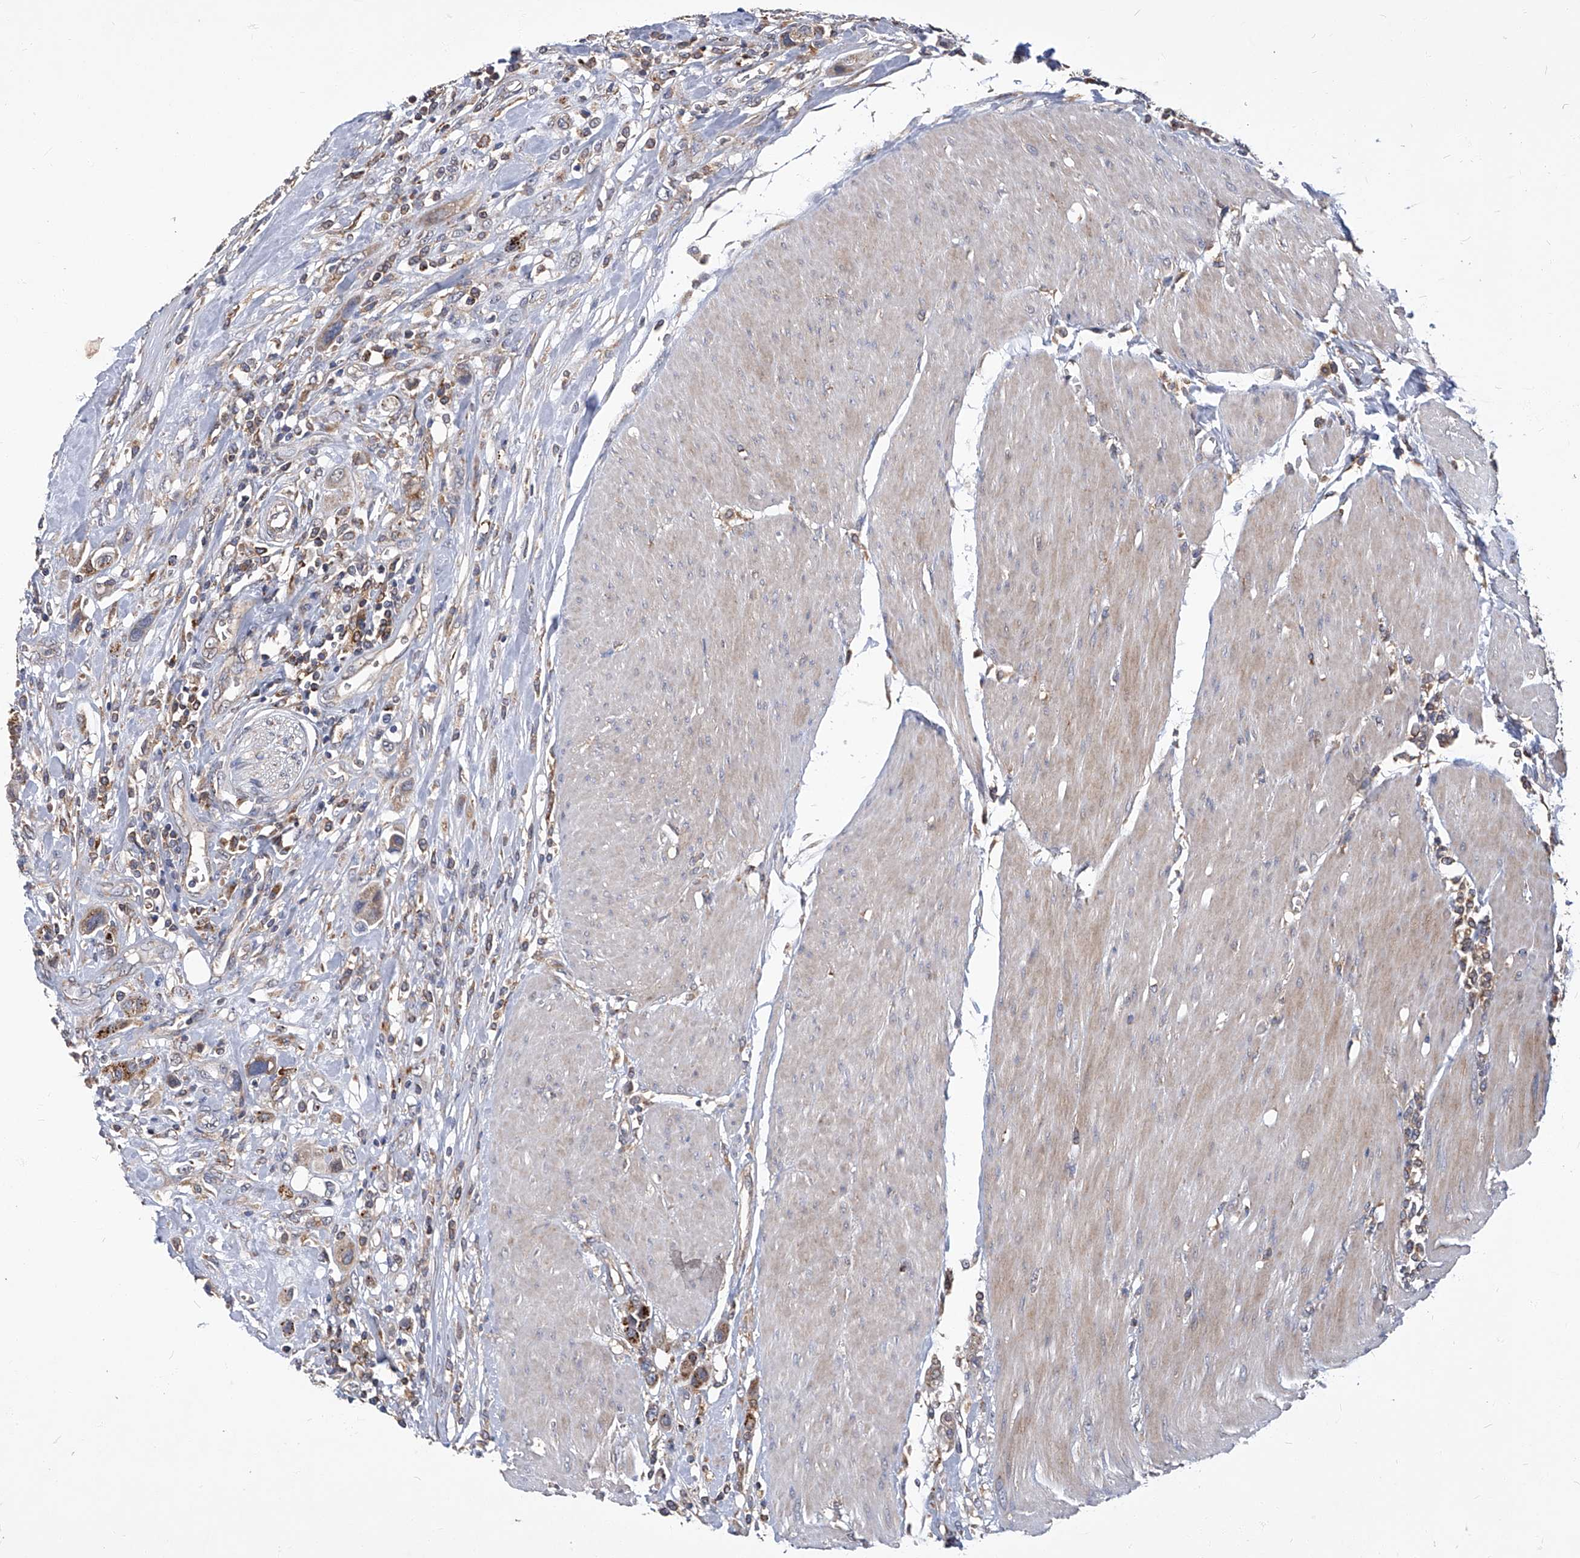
{"staining": {"intensity": "moderate", "quantity": ">75%", "location": "cytoplasmic/membranous"}, "tissue": "urothelial cancer", "cell_type": "Tumor cells", "image_type": "cancer", "snomed": [{"axis": "morphology", "description": "Urothelial carcinoma, High grade"}, {"axis": "topography", "description": "Urinary bladder"}], "caption": "Immunohistochemical staining of human high-grade urothelial carcinoma displays medium levels of moderate cytoplasmic/membranous positivity in about >75% of tumor cells.", "gene": "TNFRSF13B", "patient": {"sex": "male", "age": 50}}